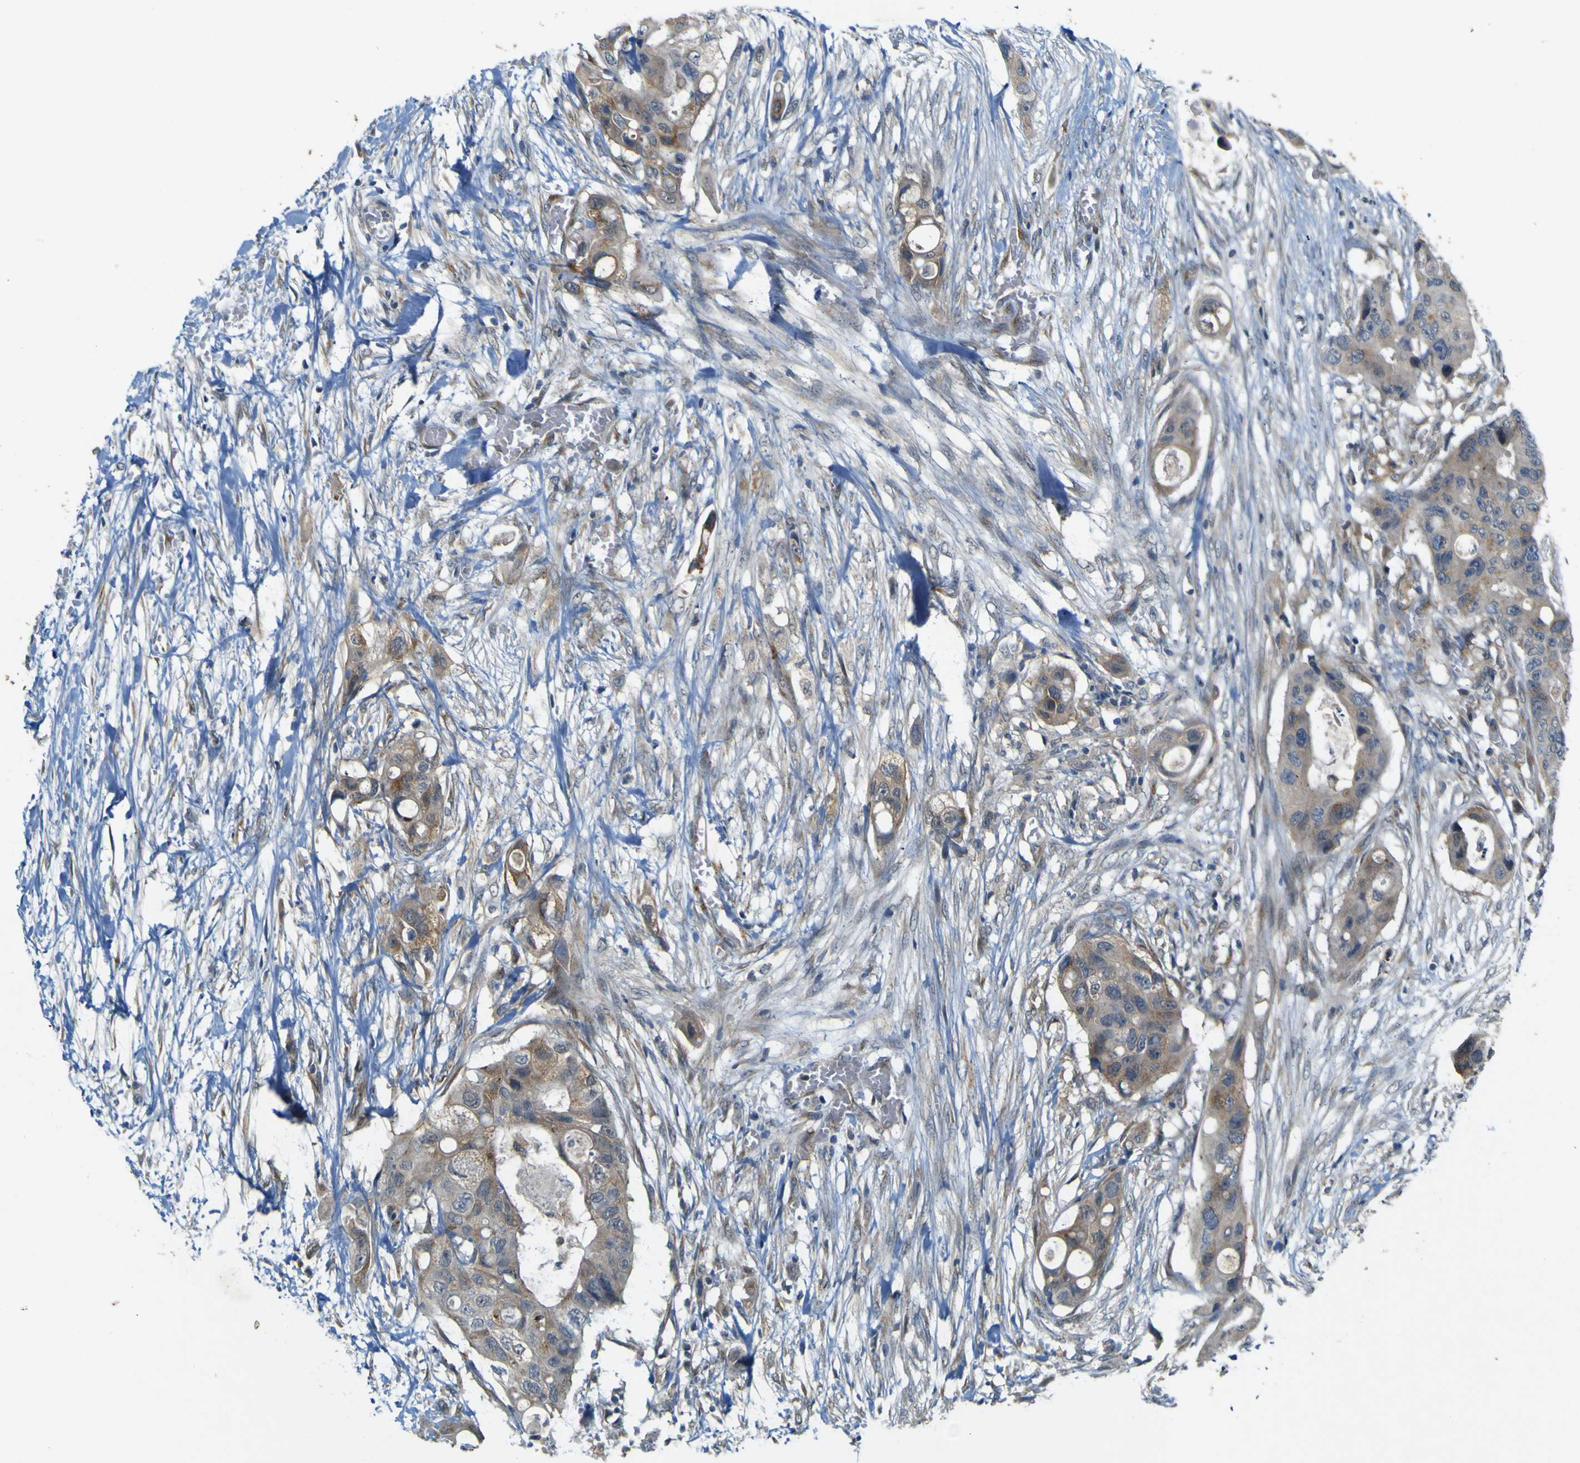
{"staining": {"intensity": "moderate", "quantity": "25%-75%", "location": "cytoplasmic/membranous"}, "tissue": "colorectal cancer", "cell_type": "Tumor cells", "image_type": "cancer", "snomed": [{"axis": "morphology", "description": "Adenocarcinoma, NOS"}, {"axis": "topography", "description": "Colon"}], "caption": "Immunohistochemical staining of adenocarcinoma (colorectal) exhibits medium levels of moderate cytoplasmic/membranous positivity in approximately 25%-75% of tumor cells. The staining is performed using DAB (3,3'-diaminobenzidine) brown chromogen to label protein expression. The nuclei are counter-stained blue using hematoxylin.", "gene": "IGF2R", "patient": {"sex": "female", "age": 57}}